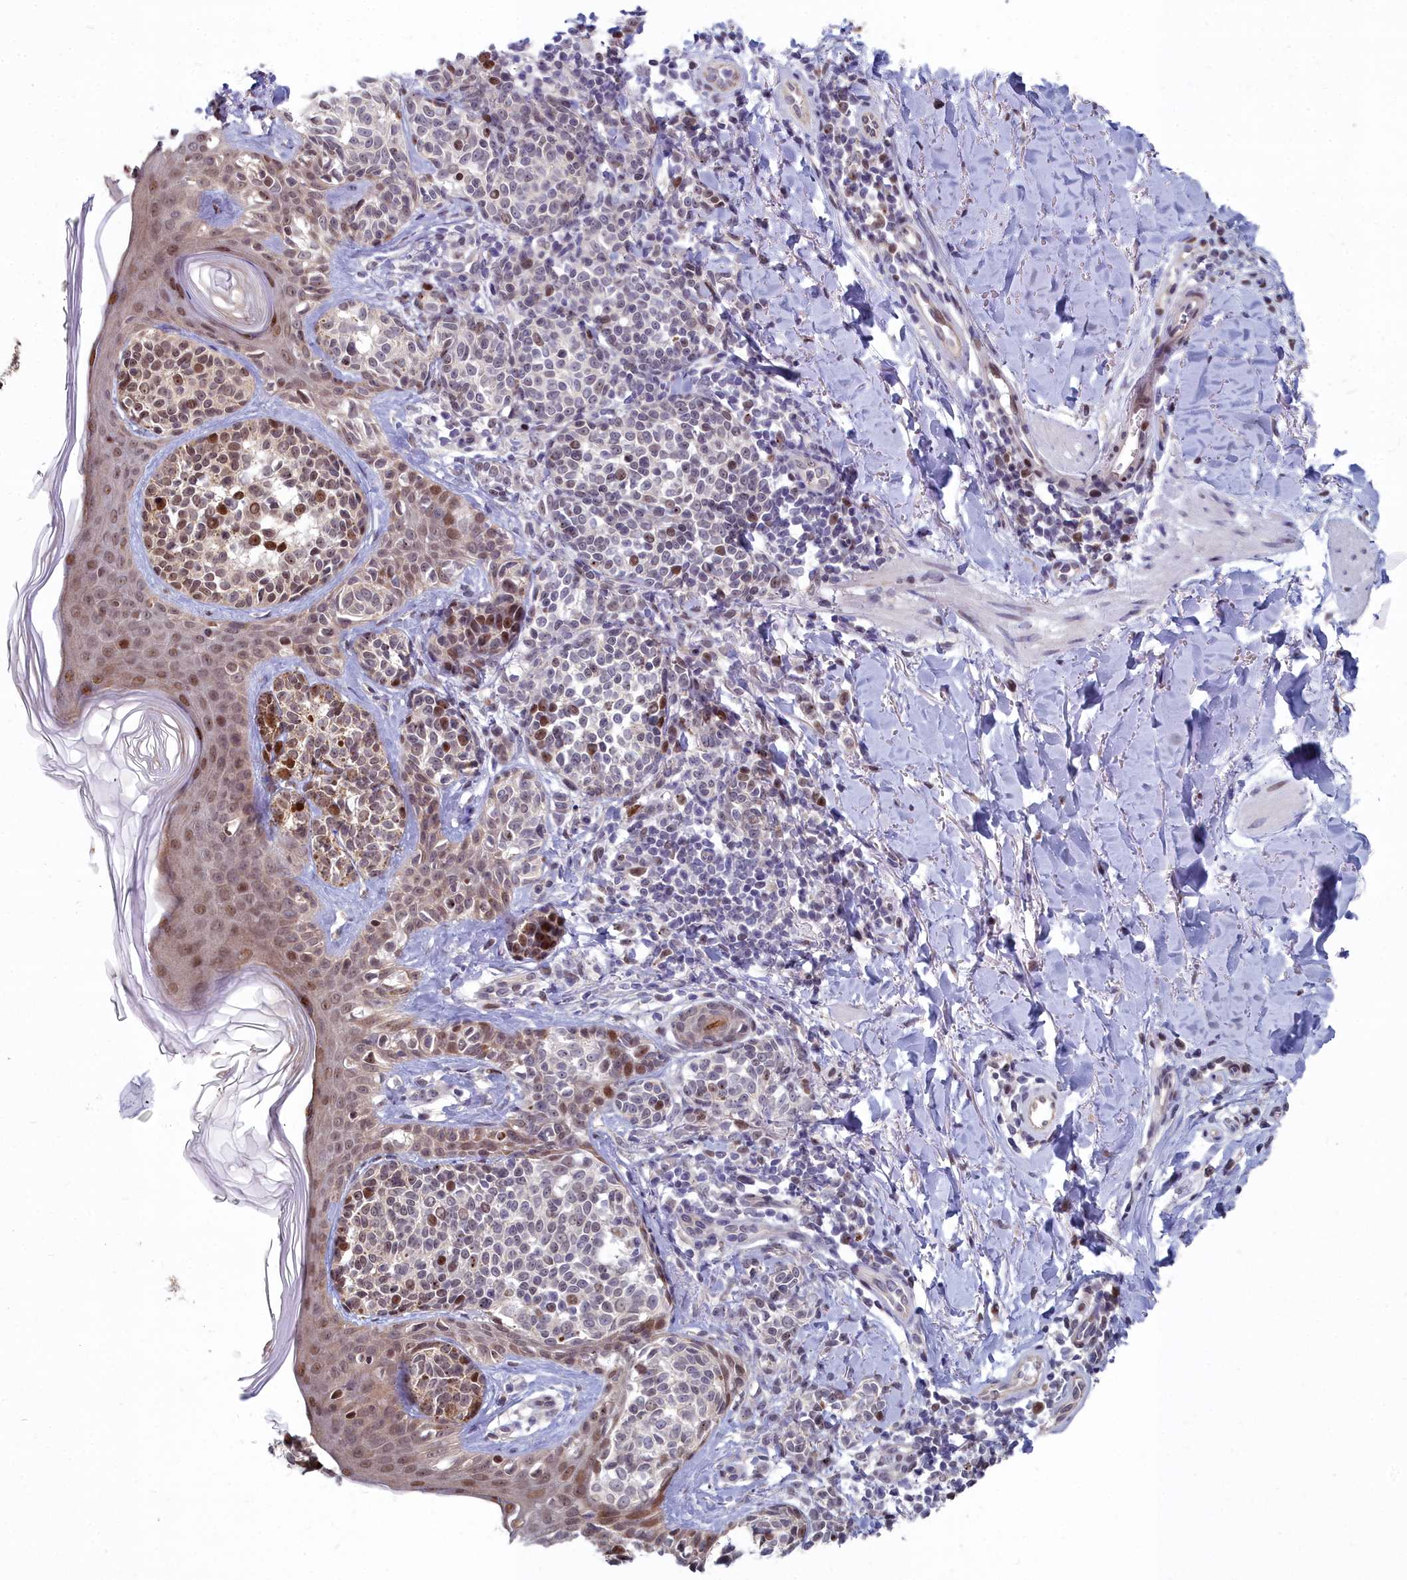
{"staining": {"intensity": "moderate", "quantity": "25%-75%", "location": "nuclear"}, "tissue": "melanoma", "cell_type": "Tumor cells", "image_type": "cancer", "snomed": [{"axis": "morphology", "description": "Malignant melanoma, NOS"}, {"axis": "topography", "description": "Skin of upper extremity"}], "caption": "Protein expression analysis of malignant melanoma displays moderate nuclear expression in approximately 25%-75% of tumor cells. (DAB (3,3'-diaminobenzidine) IHC, brown staining for protein, blue staining for nuclei).", "gene": "RPS27A", "patient": {"sex": "male", "age": 40}}